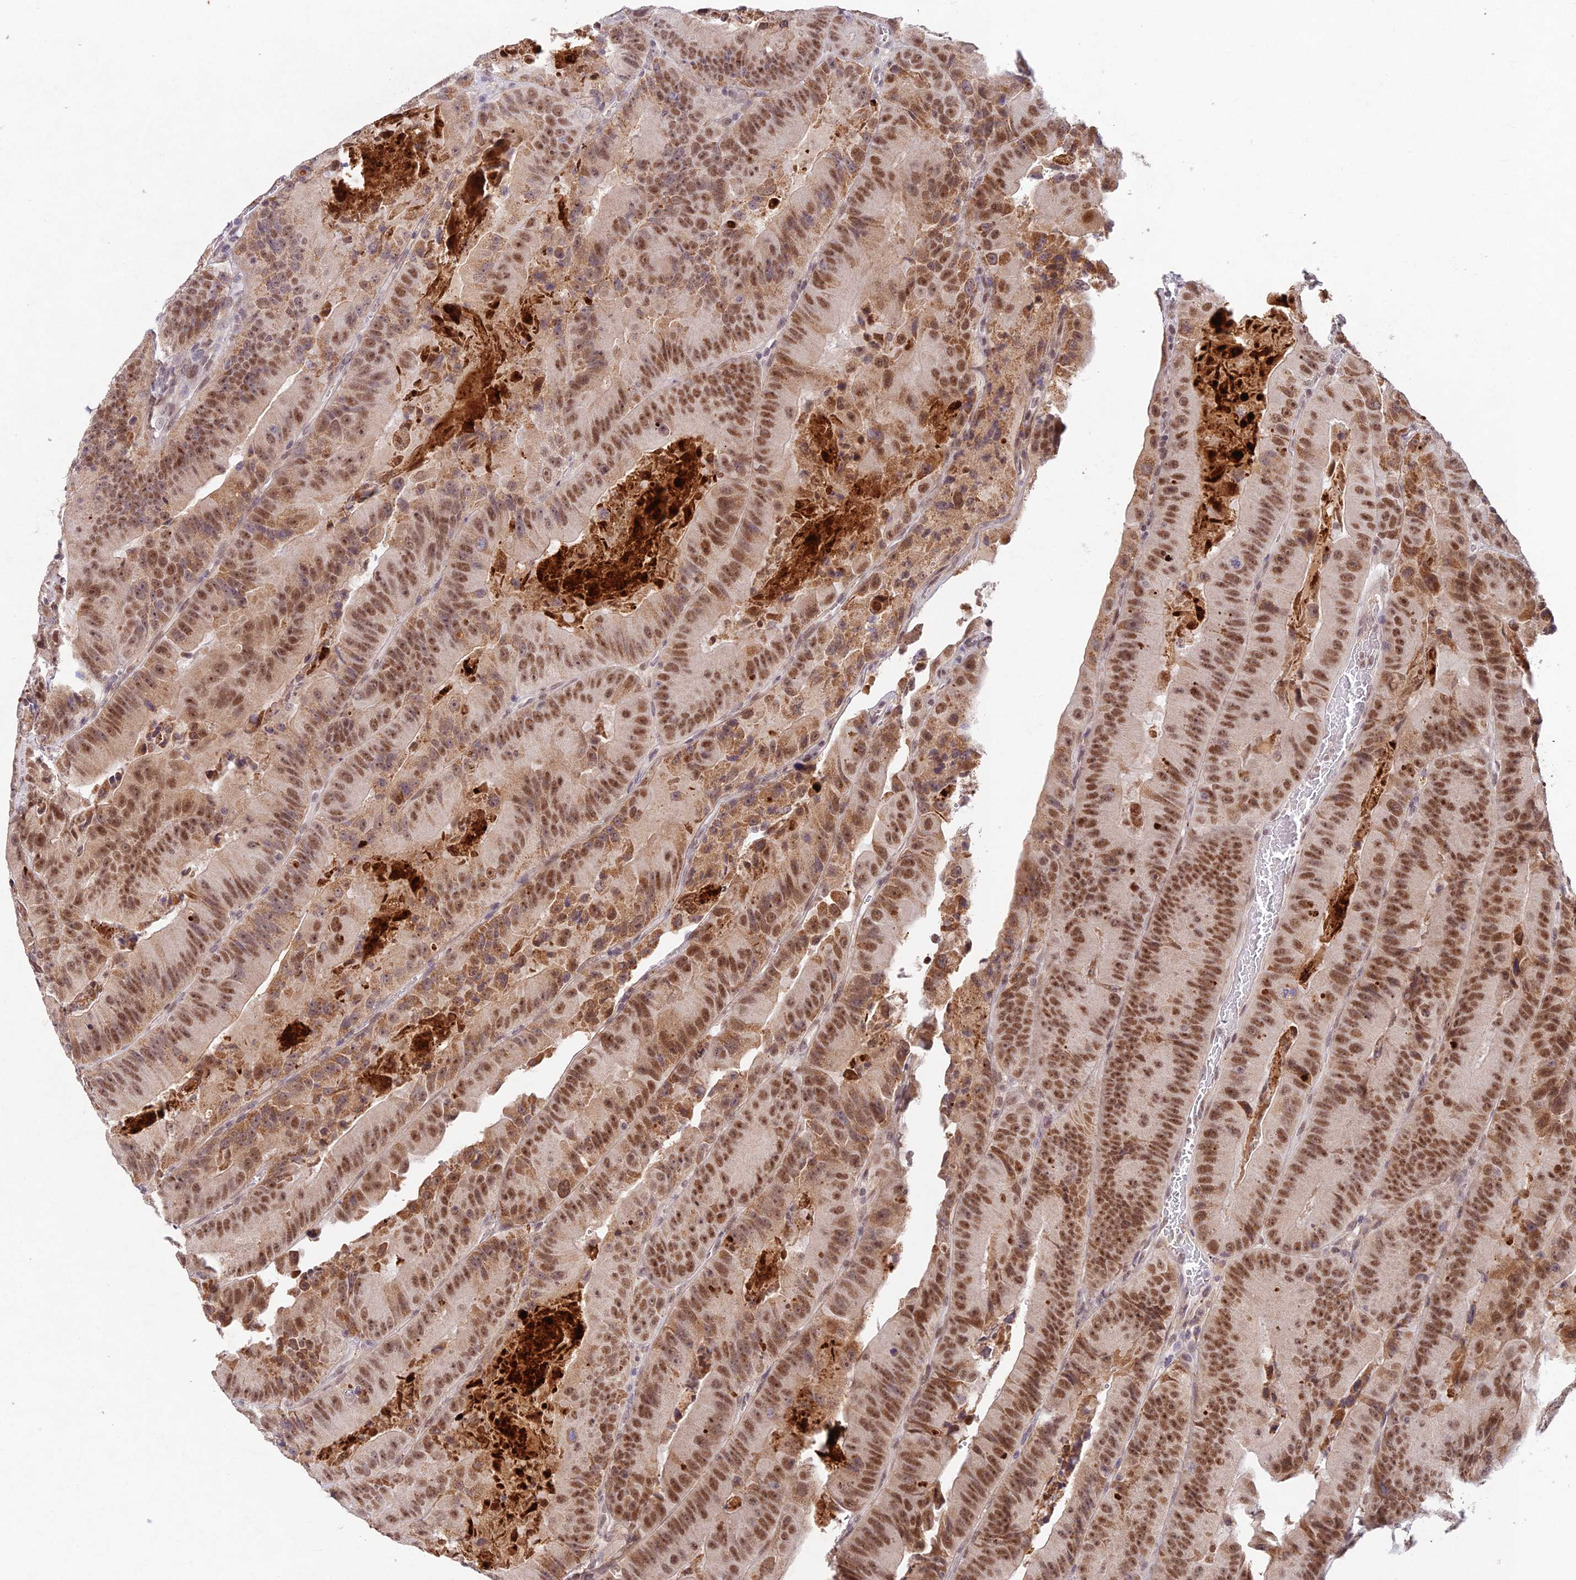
{"staining": {"intensity": "moderate", "quantity": ">75%", "location": "cytoplasmic/membranous,nuclear"}, "tissue": "colorectal cancer", "cell_type": "Tumor cells", "image_type": "cancer", "snomed": [{"axis": "morphology", "description": "Adenocarcinoma, NOS"}, {"axis": "topography", "description": "Colon"}], "caption": "The photomicrograph displays staining of colorectal adenocarcinoma, revealing moderate cytoplasmic/membranous and nuclear protein expression (brown color) within tumor cells.", "gene": "RAVER1", "patient": {"sex": "female", "age": 86}}